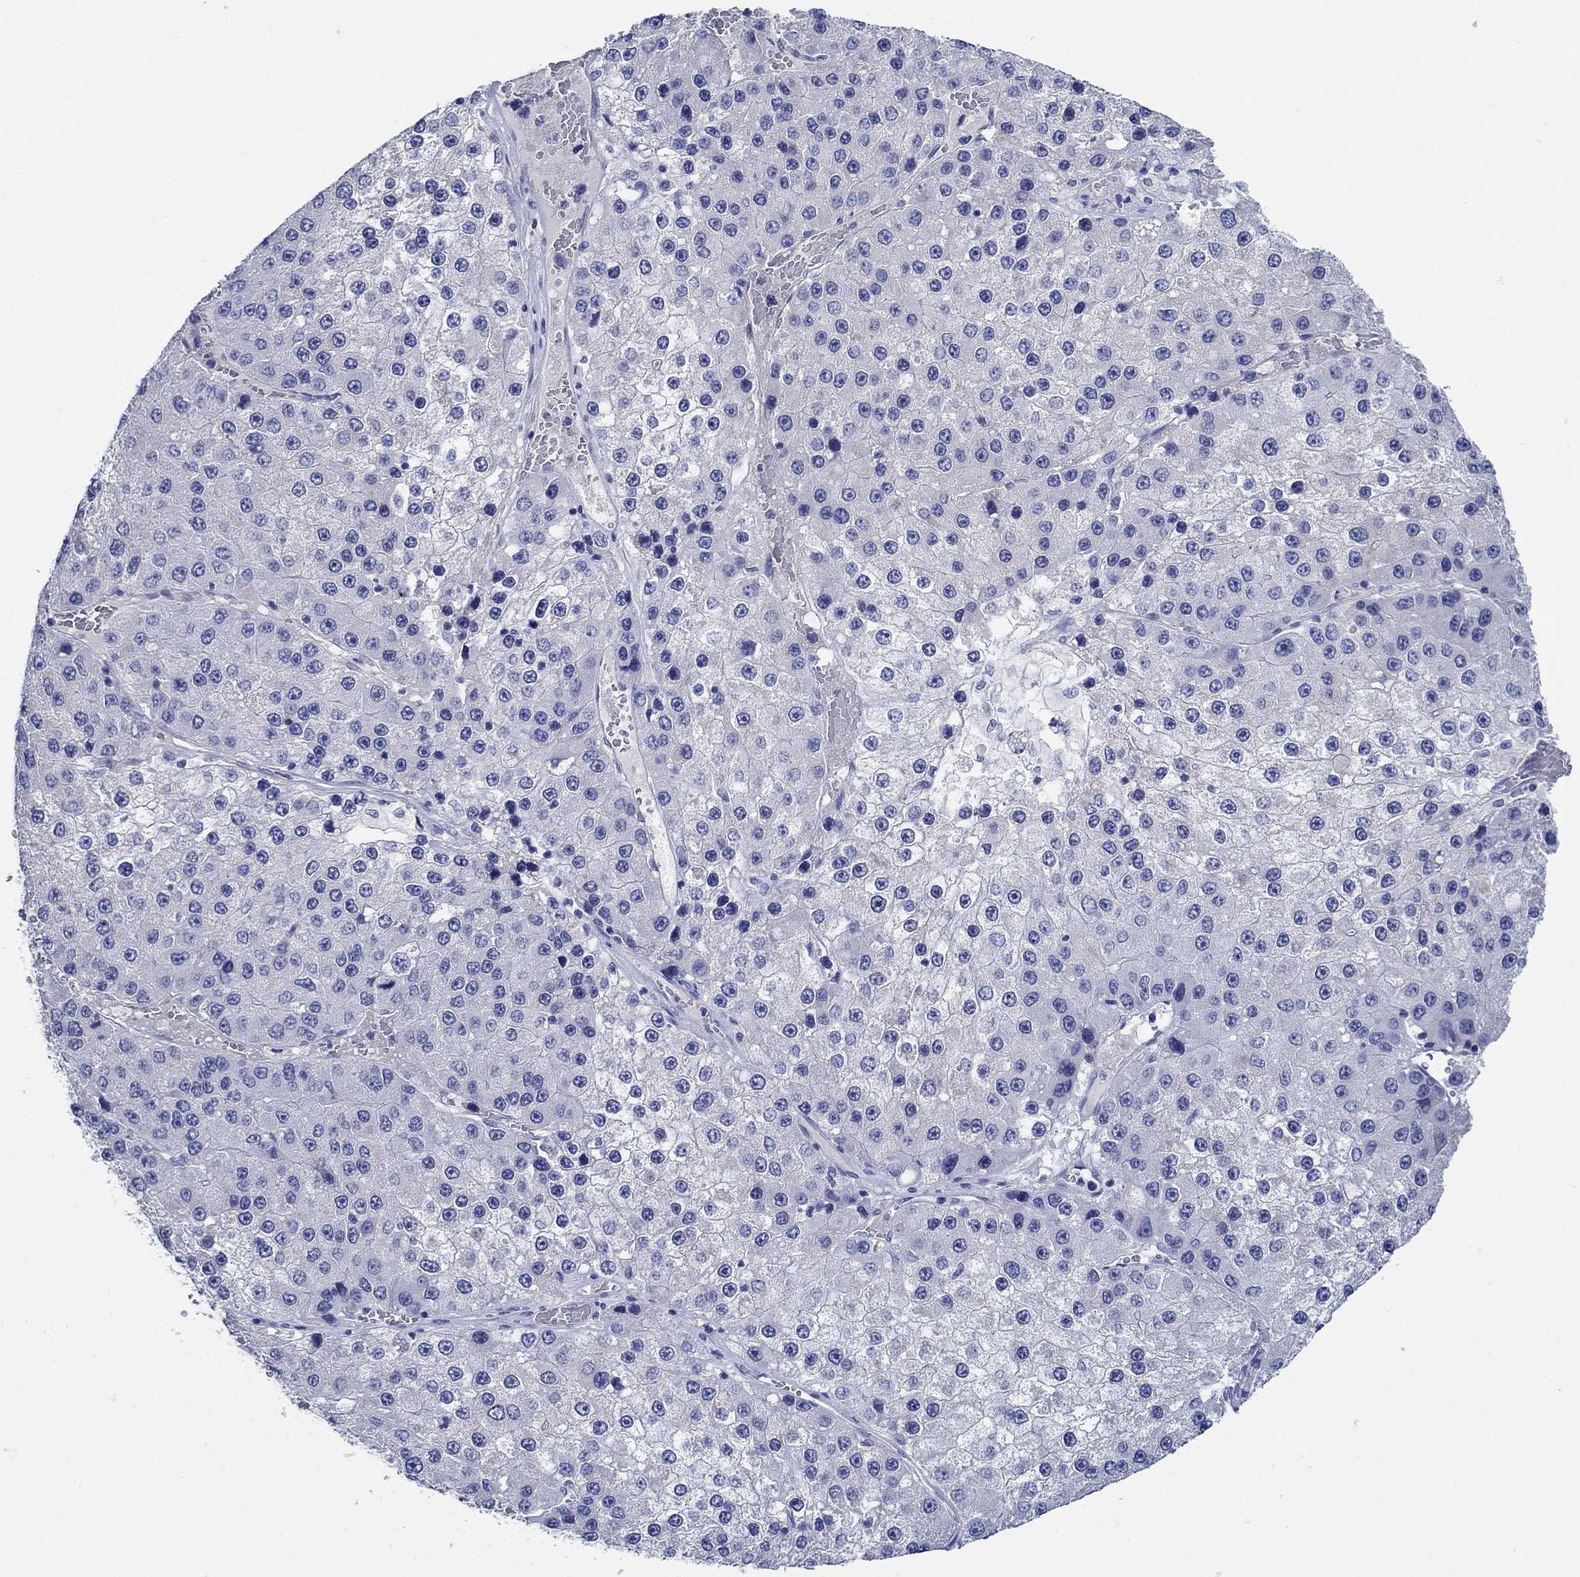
{"staining": {"intensity": "negative", "quantity": "none", "location": "none"}, "tissue": "liver cancer", "cell_type": "Tumor cells", "image_type": "cancer", "snomed": [{"axis": "morphology", "description": "Carcinoma, Hepatocellular, NOS"}, {"axis": "topography", "description": "Liver"}], "caption": "An immunohistochemistry micrograph of liver hepatocellular carcinoma is shown. There is no staining in tumor cells of liver hepatocellular carcinoma.", "gene": "TRIM16", "patient": {"sex": "female", "age": 73}}